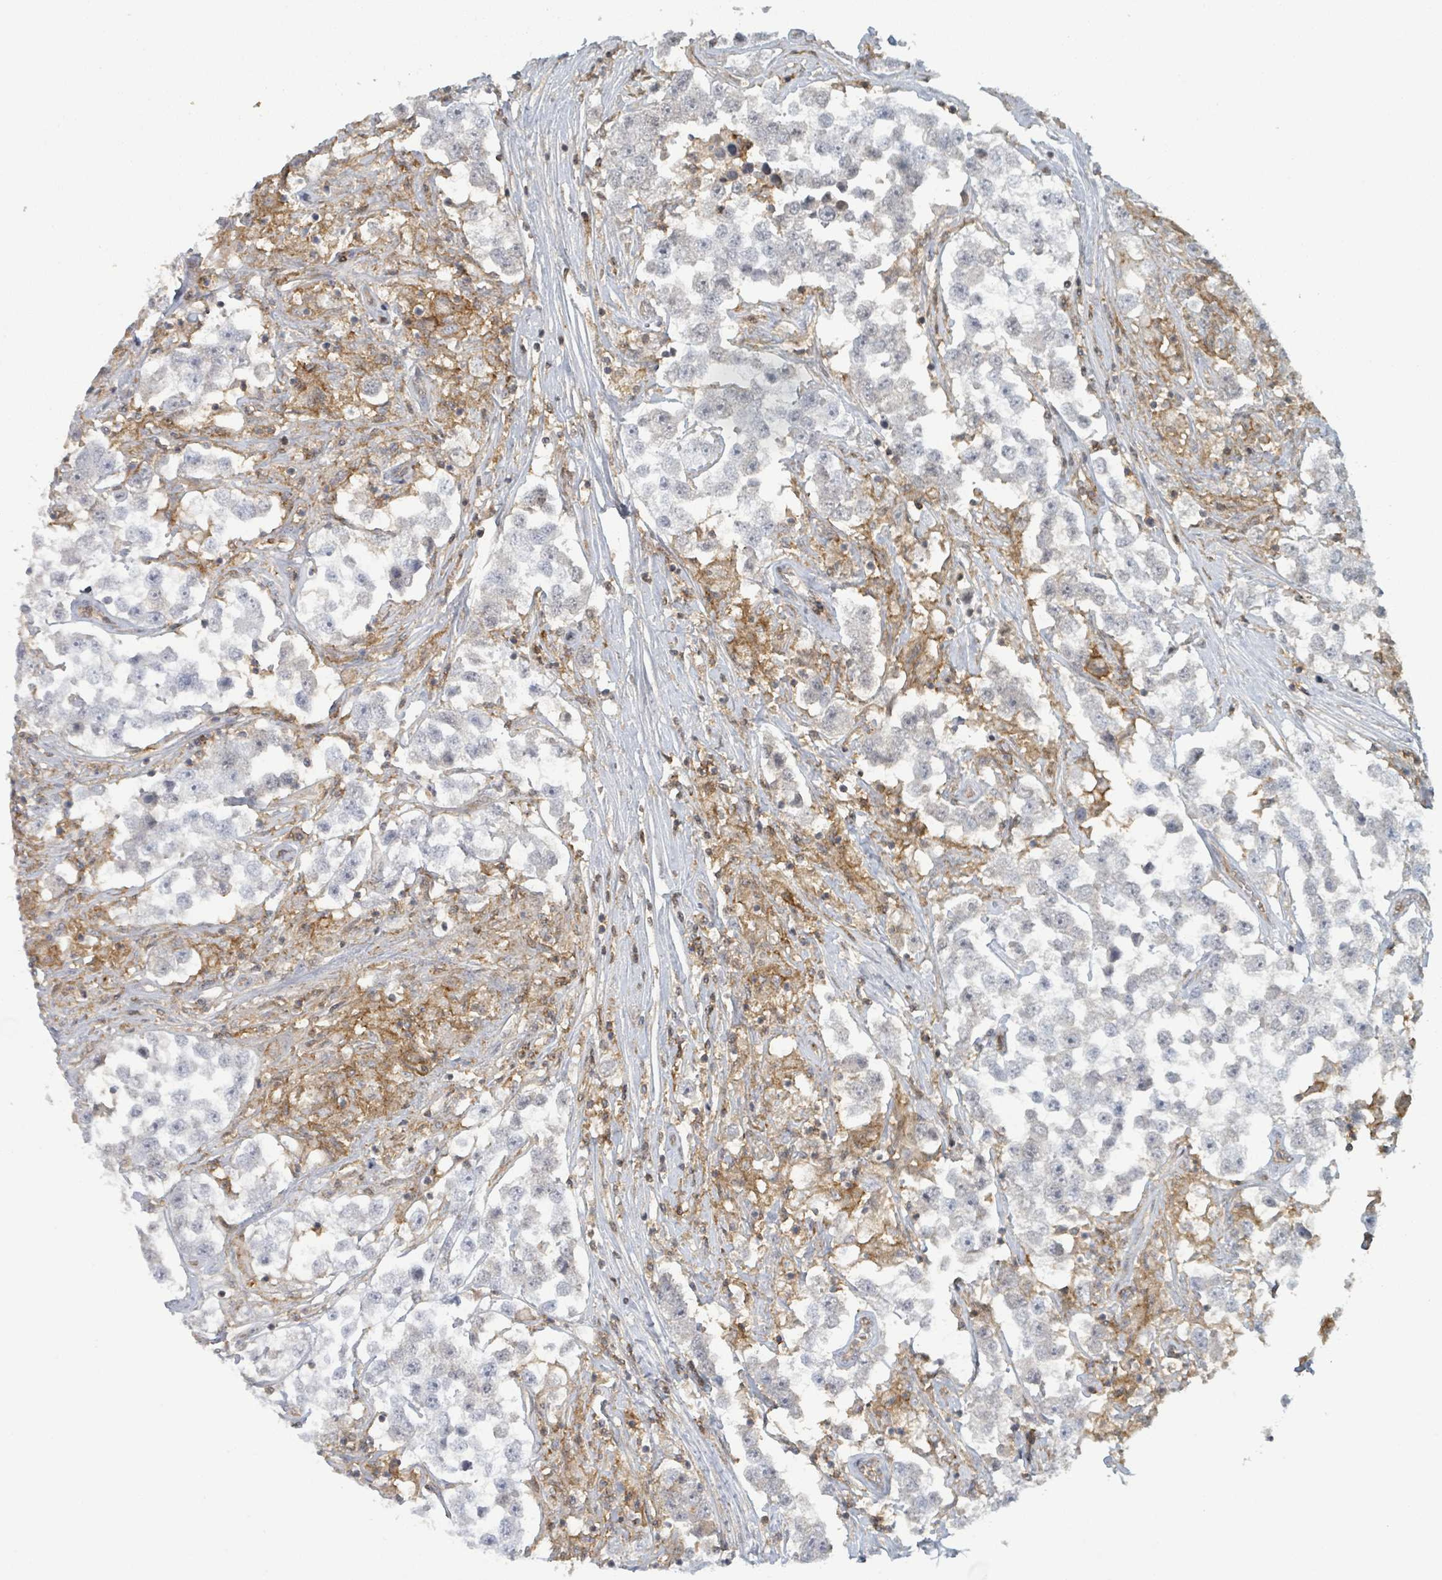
{"staining": {"intensity": "negative", "quantity": "none", "location": "none"}, "tissue": "testis cancer", "cell_type": "Tumor cells", "image_type": "cancer", "snomed": [{"axis": "morphology", "description": "Seminoma, NOS"}, {"axis": "topography", "description": "Testis"}], "caption": "Histopathology image shows no protein staining in tumor cells of seminoma (testis) tissue.", "gene": "TNFRSF14", "patient": {"sex": "male", "age": 46}}